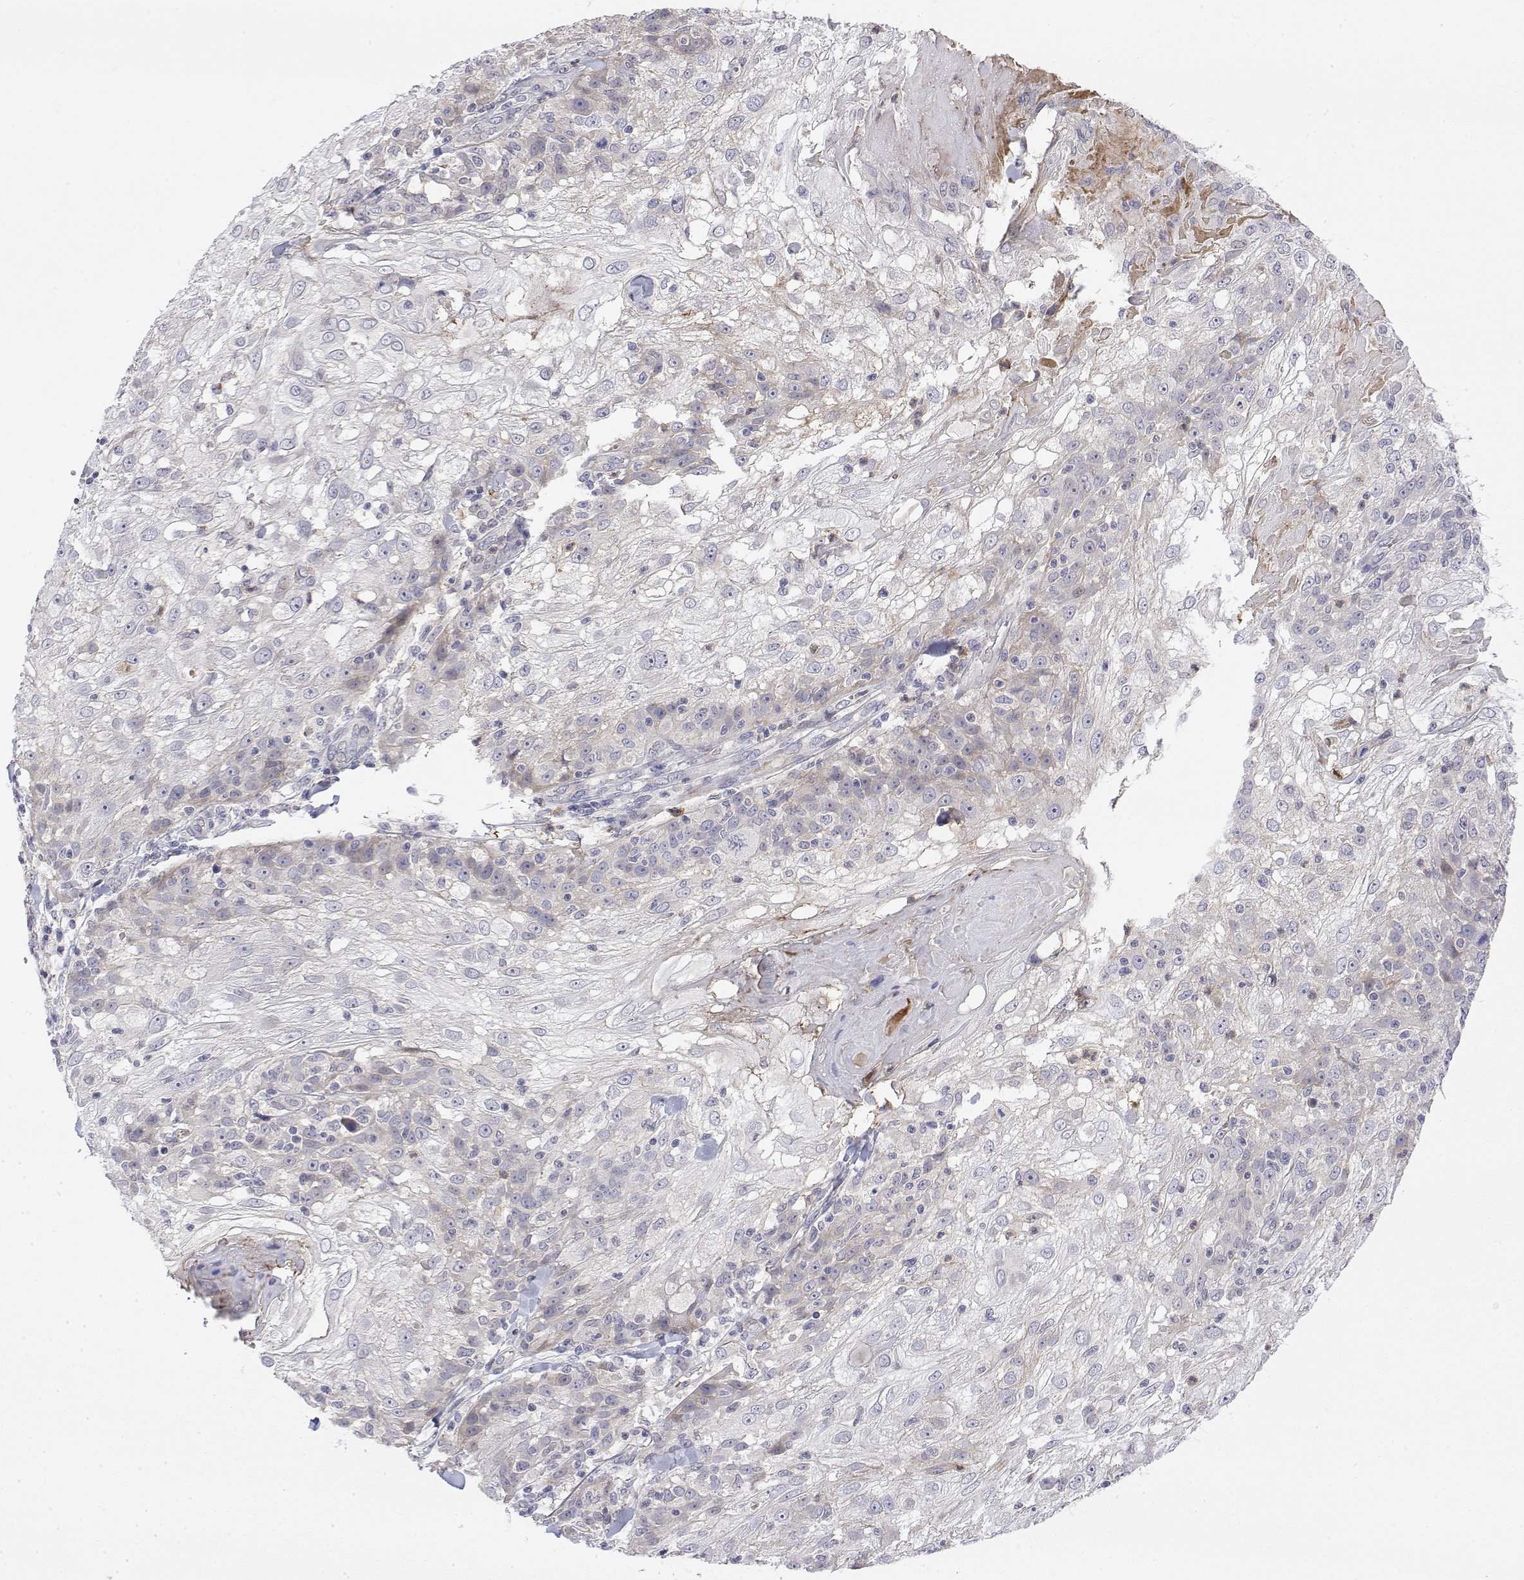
{"staining": {"intensity": "negative", "quantity": "none", "location": "none"}, "tissue": "skin cancer", "cell_type": "Tumor cells", "image_type": "cancer", "snomed": [{"axis": "morphology", "description": "Normal tissue, NOS"}, {"axis": "morphology", "description": "Squamous cell carcinoma, NOS"}, {"axis": "topography", "description": "Skin"}], "caption": "Skin cancer (squamous cell carcinoma) was stained to show a protein in brown. There is no significant expression in tumor cells.", "gene": "IGFBP4", "patient": {"sex": "female", "age": 83}}